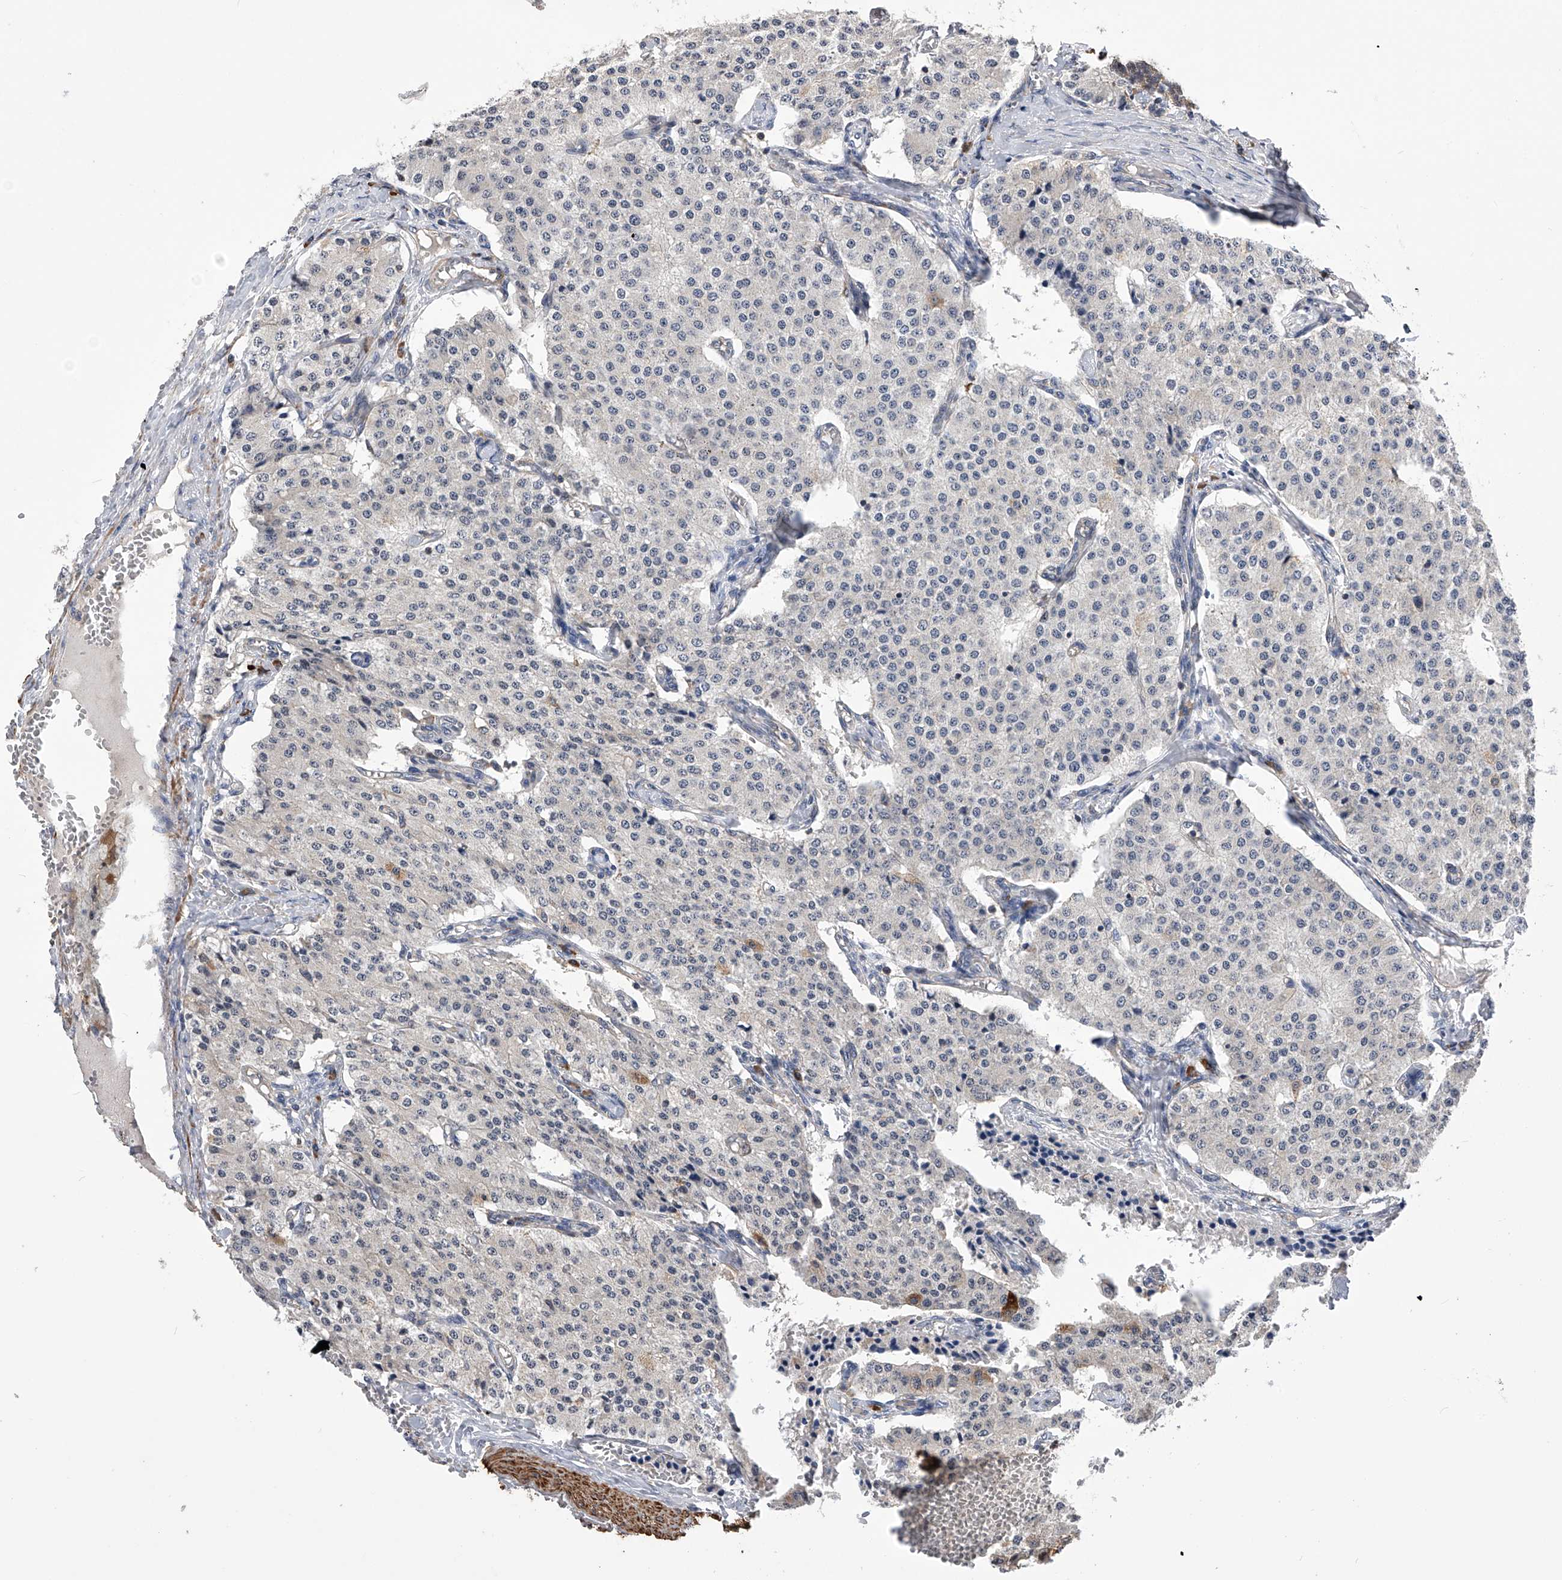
{"staining": {"intensity": "negative", "quantity": "none", "location": "none"}, "tissue": "carcinoid", "cell_type": "Tumor cells", "image_type": "cancer", "snomed": [{"axis": "morphology", "description": "Carcinoid, malignant, NOS"}, {"axis": "topography", "description": "Colon"}], "caption": "Tumor cells are negative for brown protein staining in malignant carcinoid.", "gene": "SPOCK1", "patient": {"sex": "female", "age": 52}}